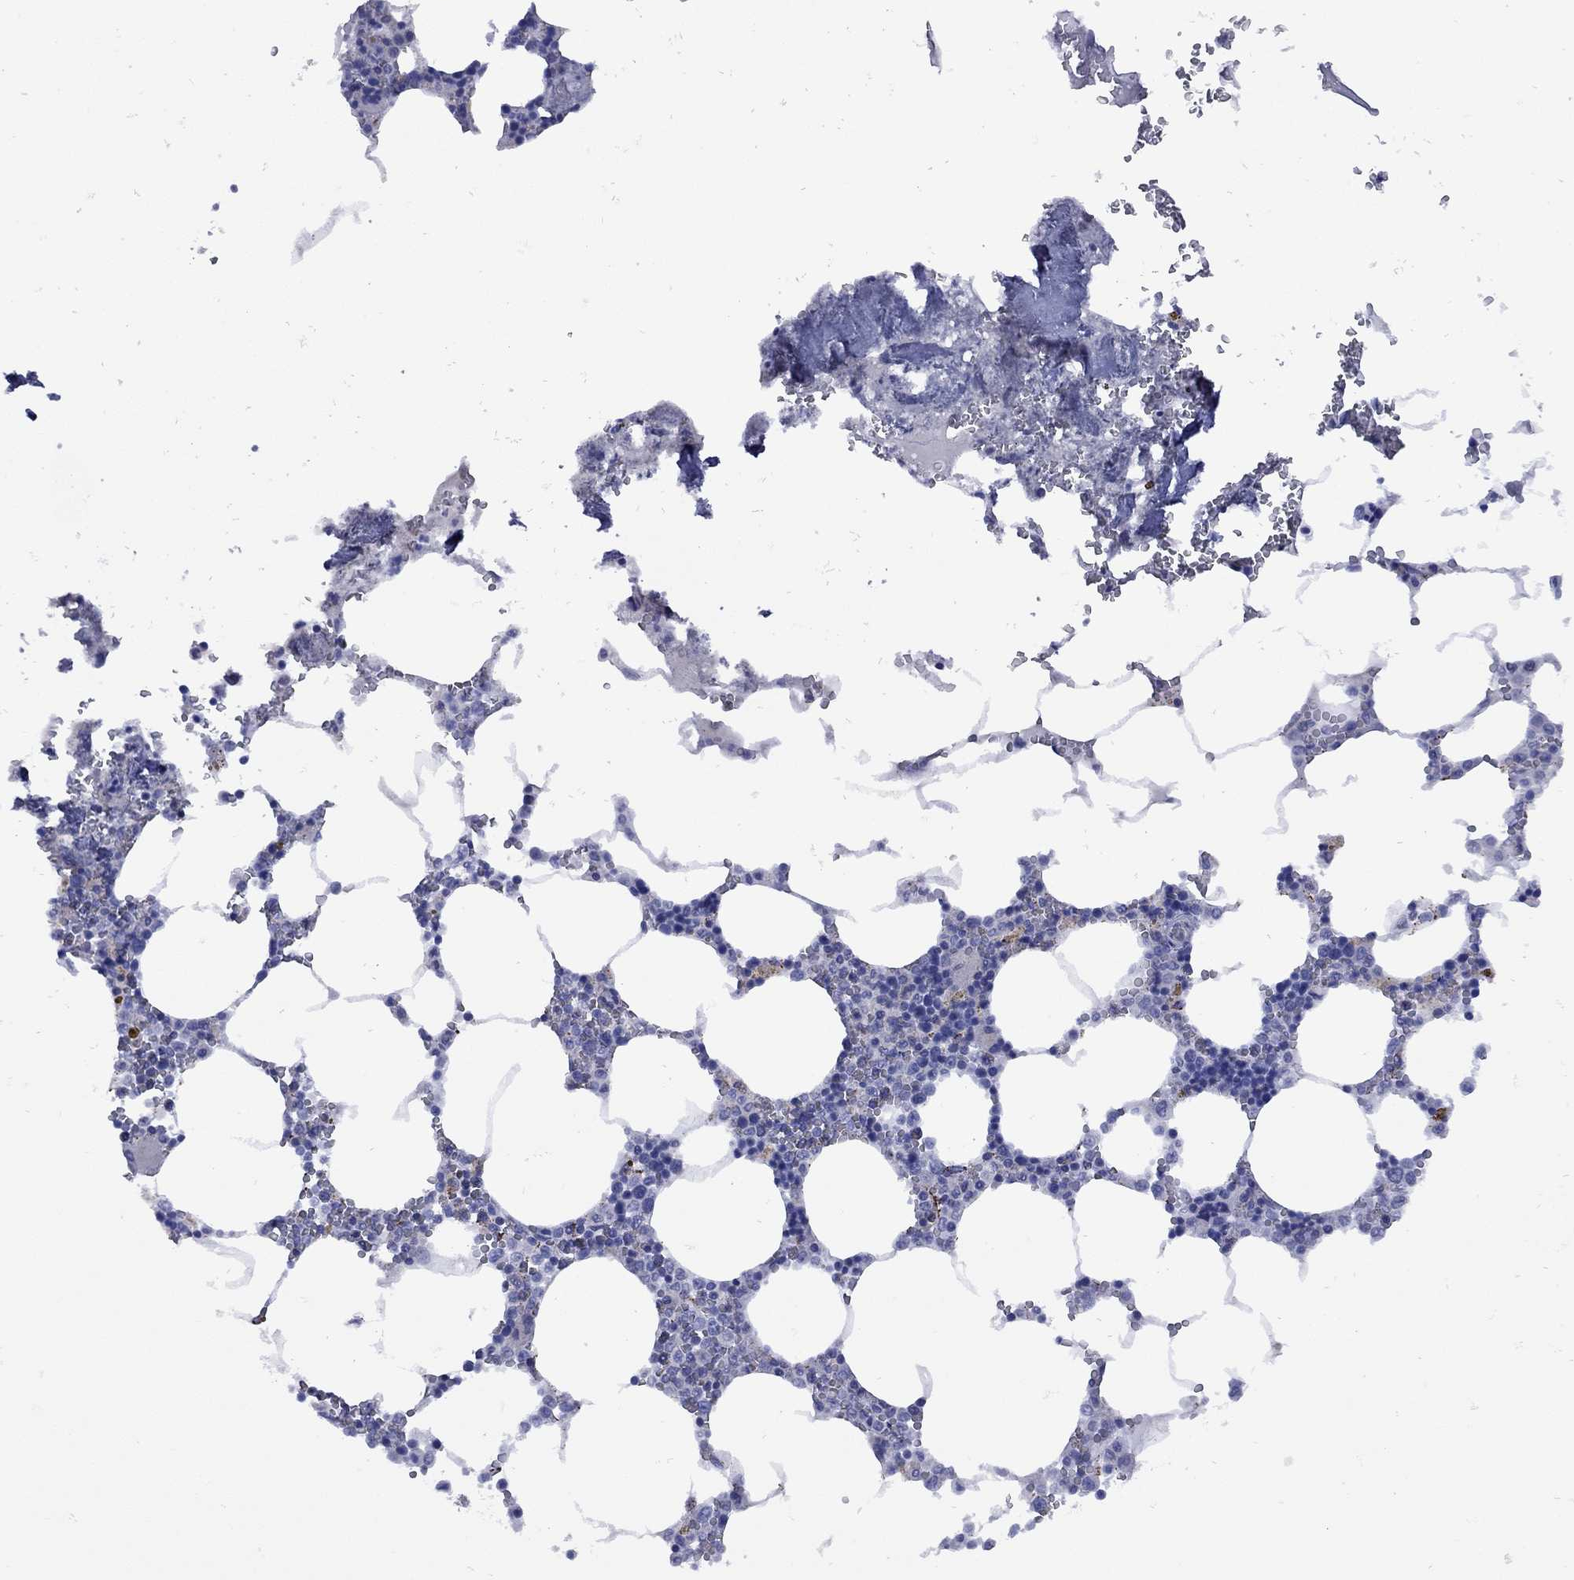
{"staining": {"intensity": "negative", "quantity": "none", "location": "none"}, "tissue": "bone marrow", "cell_type": "Hematopoietic cells", "image_type": "normal", "snomed": [{"axis": "morphology", "description": "Normal tissue, NOS"}, {"axis": "topography", "description": "Bone marrow"}], "caption": "This is an IHC photomicrograph of normal human bone marrow. There is no expression in hematopoietic cells.", "gene": "SESTD1", "patient": {"sex": "male", "age": 54}}